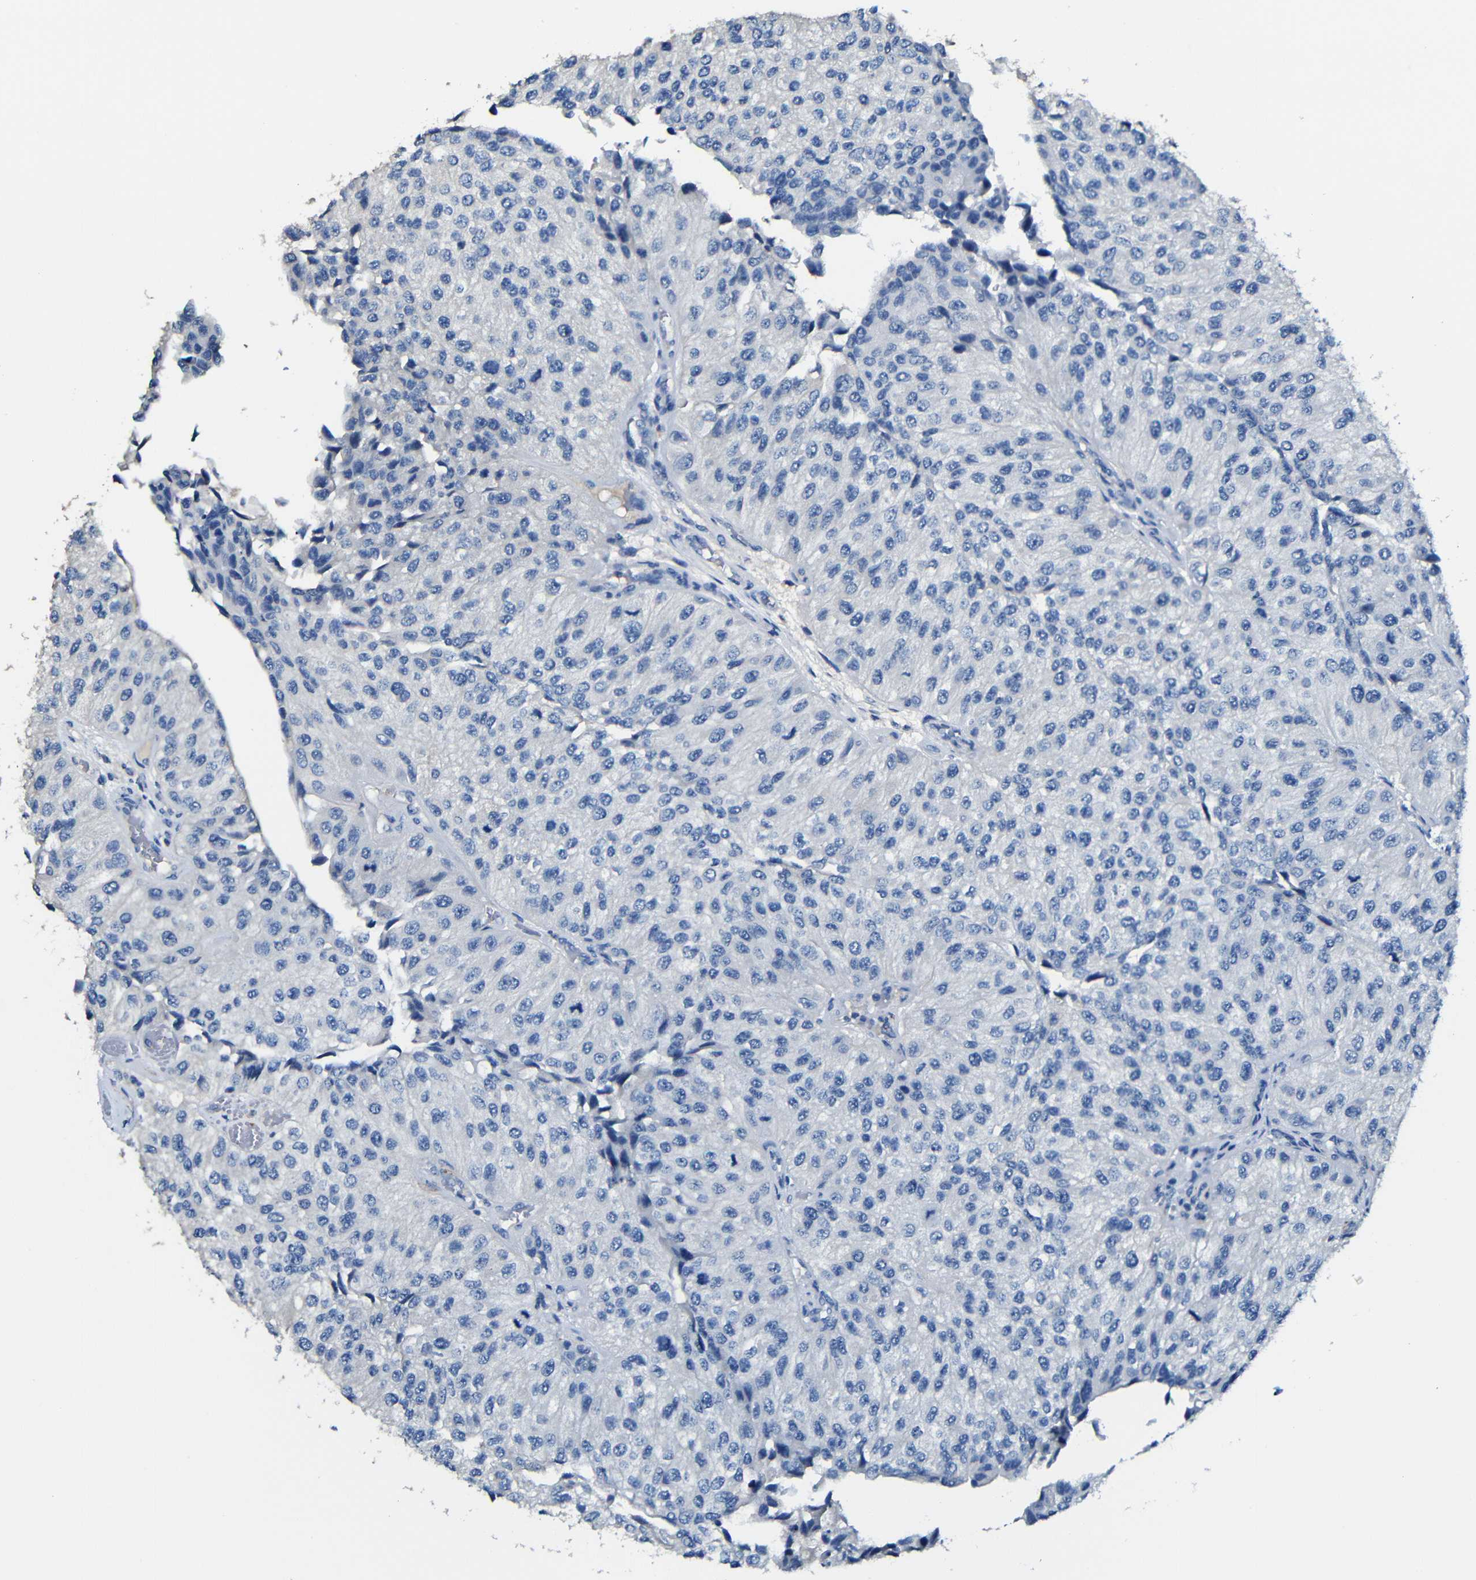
{"staining": {"intensity": "negative", "quantity": "none", "location": "none"}, "tissue": "urothelial cancer", "cell_type": "Tumor cells", "image_type": "cancer", "snomed": [{"axis": "morphology", "description": "Urothelial carcinoma, High grade"}, {"axis": "topography", "description": "Kidney"}, {"axis": "topography", "description": "Urinary bladder"}], "caption": "High power microscopy image of an IHC micrograph of urothelial carcinoma (high-grade), revealing no significant positivity in tumor cells.", "gene": "ACKR2", "patient": {"sex": "male", "age": 77}}